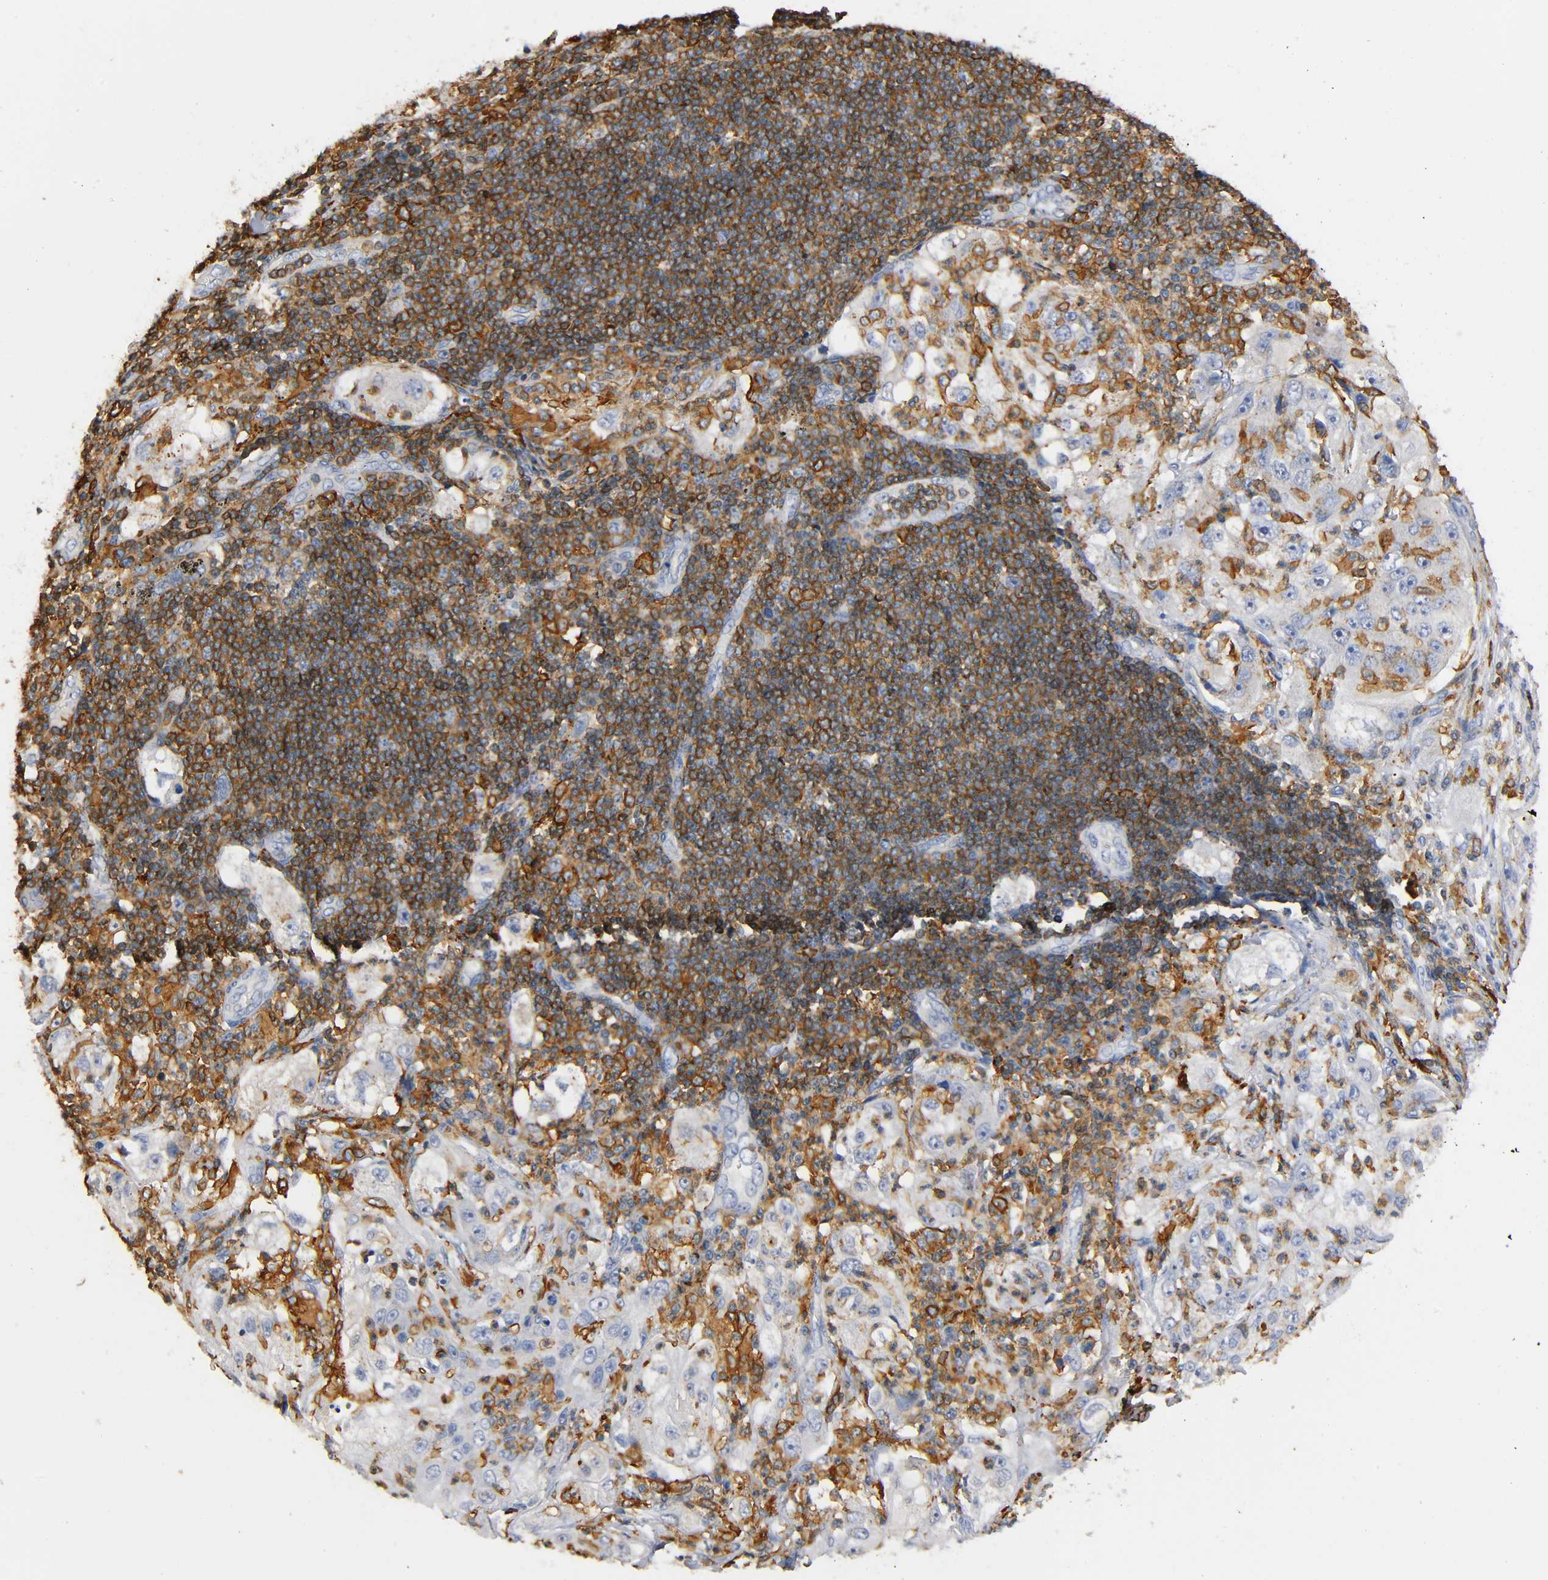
{"staining": {"intensity": "moderate", "quantity": "25%-75%", "location": "cytoplasmic/membranous"}, "tissue": "lung cancer", "cell_type": "Tumor cells", "image_type": "cancer", "snomed": [{"axis": "morphology", "description": "Inflammation, NOS"}, {"axis": "morphology", "description": "Squamous cell carcinoma, NOS"}, {"axis": "topography", "description": "Lymph node"}, {"axis": "topography", "description": "Soft tissue"}, {"axis": "topography", "description": "Lung"}], "caption": "Lung squamous cell carcinoma stained for a protein (brown) shows moderate cytoplasmic/membranous positive expression in approximately 25%-75% of tumor cells.", "gene": "CAPN10", "patient": {"sex": "male", "age": 66}}